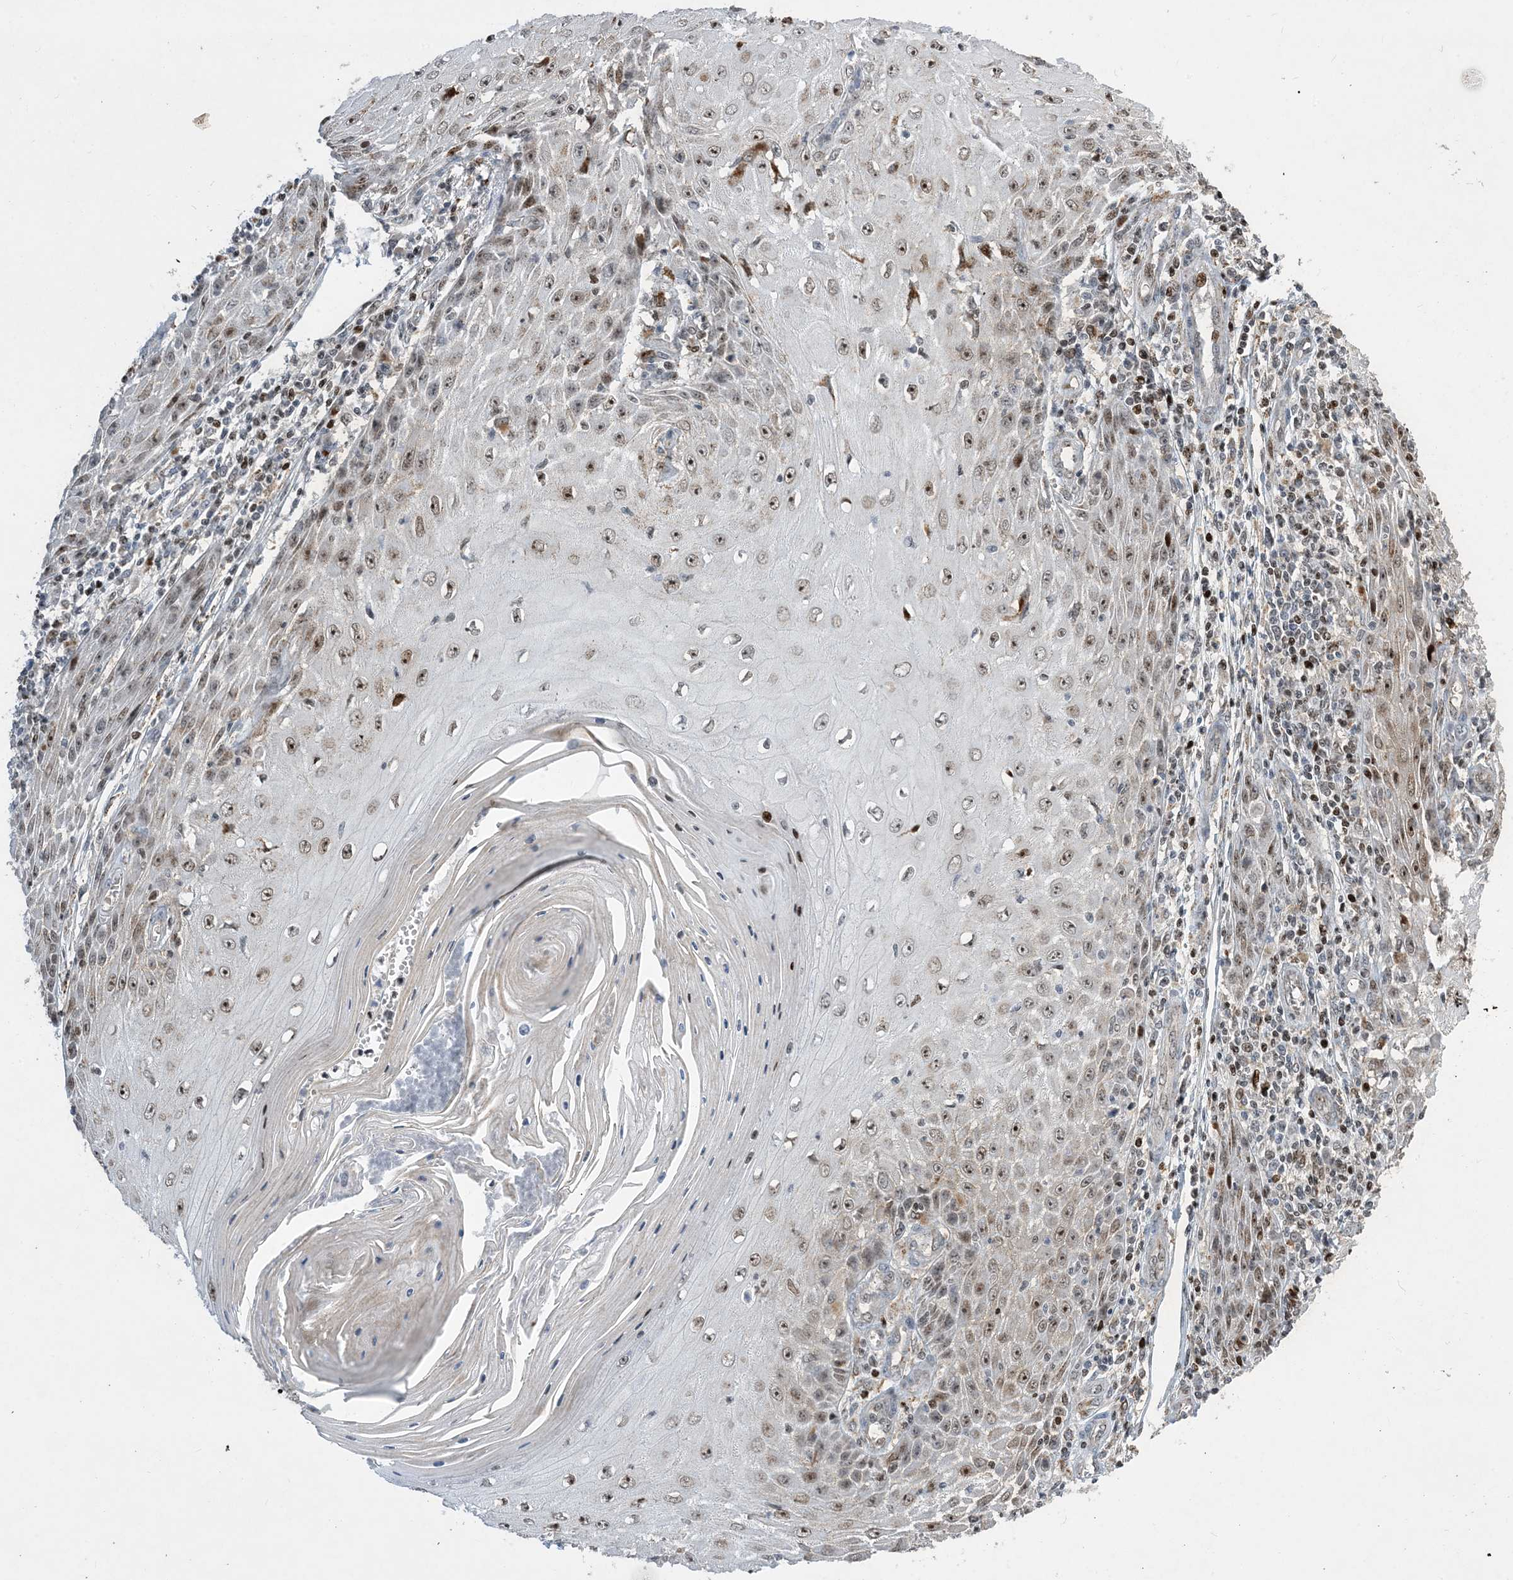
{"staining": {"intensity": "moderate", "quantity": ">75%", "location": "nuclear"}, "tissue": "skin cancer", "cell_type": "Tumor cells", "image_type": "cancer", "snomed": [{"axis": "morphology", "description": "Squamous cell carcinoma, NOS"}, {"axis": "topography", "description": "Skin"}], "caption": "This is a micrograph of immunohistochemistry (IHC) staining of skin squamous cell carcinoma, which shows moderate positivity in the nuclear of tumor cells.", "gene": "SLC25A53", "patient": {"sex": "female", "age": 73}}